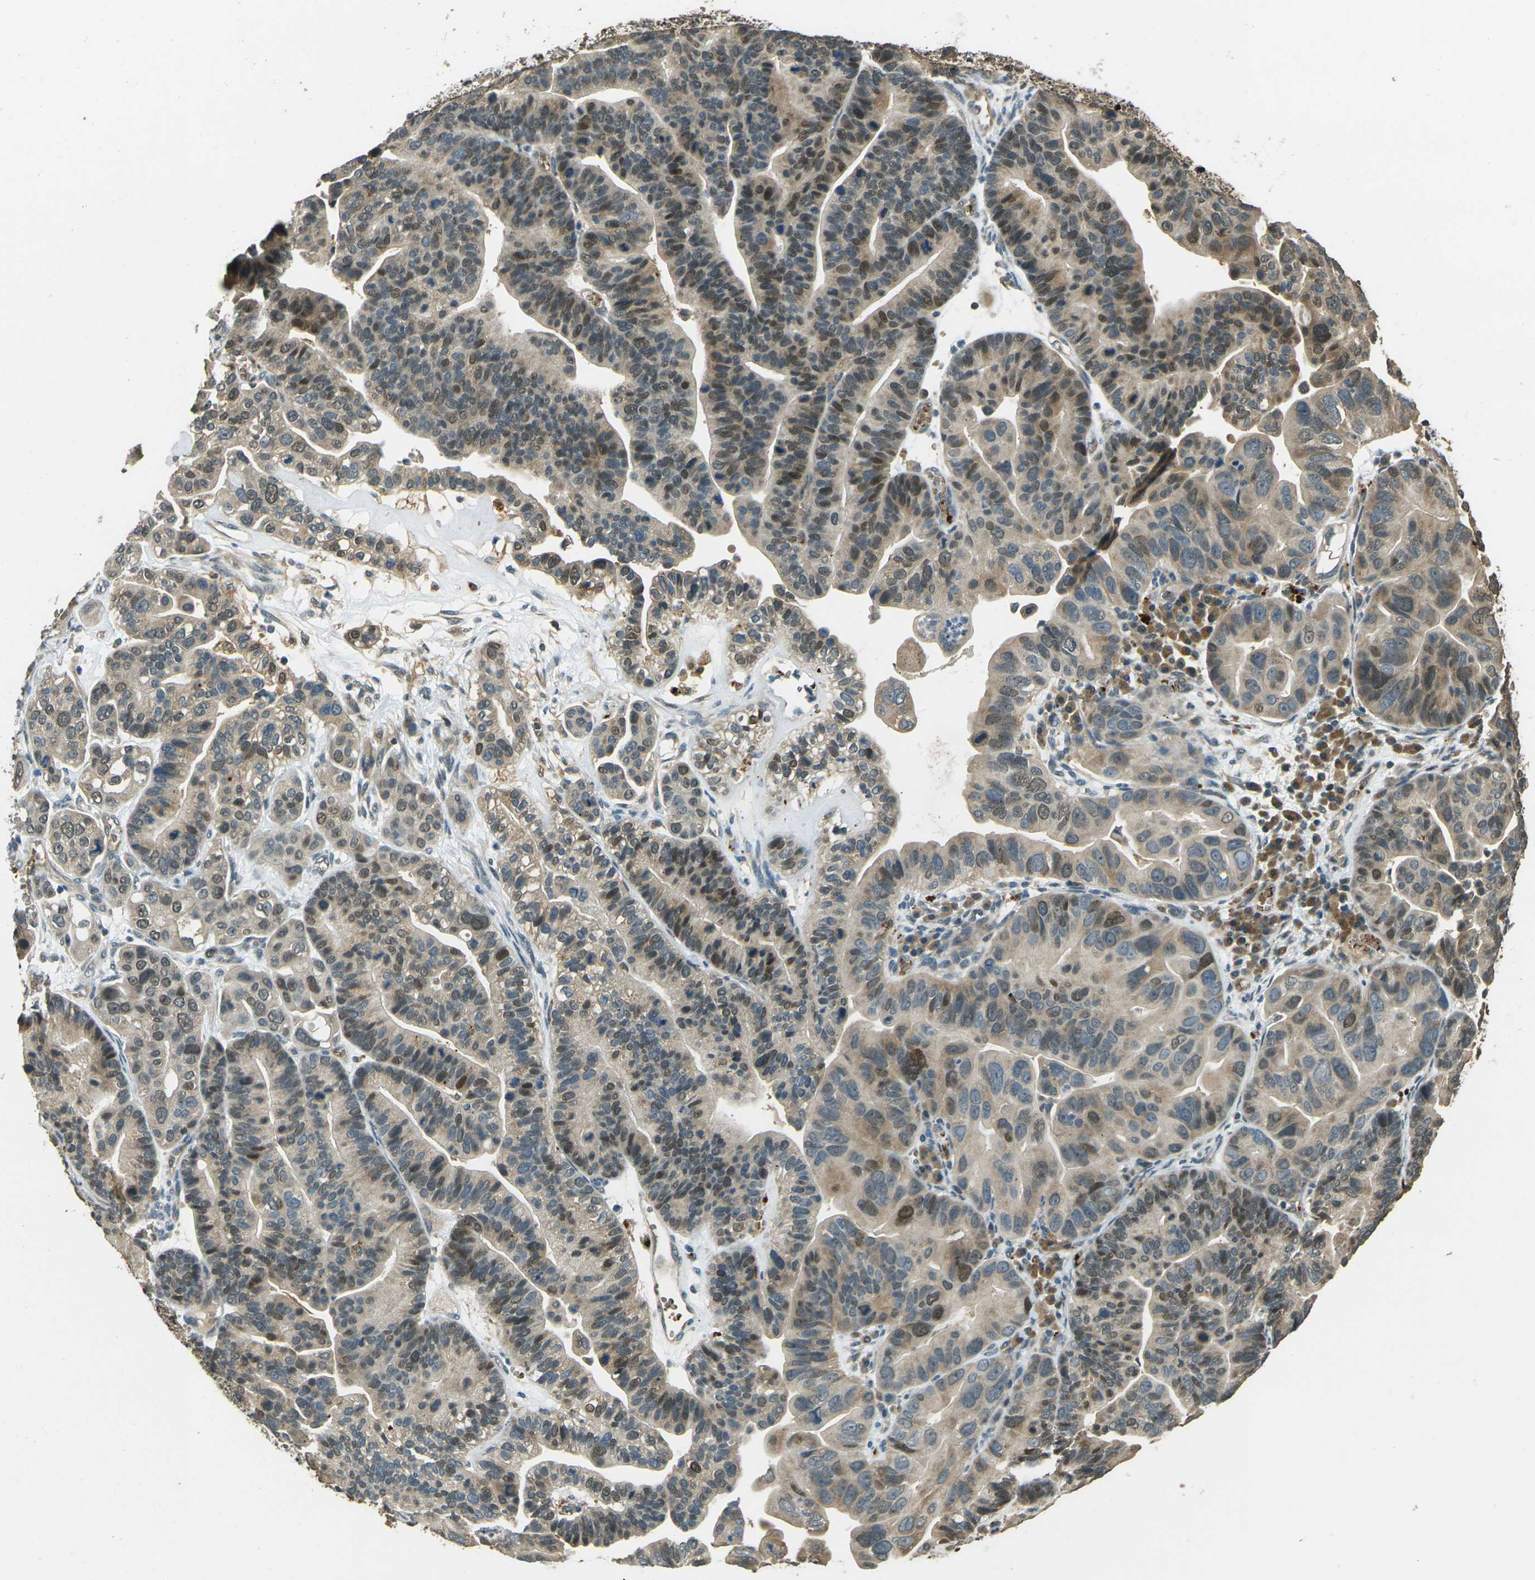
{"staining": {"intensity": "weak", "quantity": ">75%", "location": "cytoplasmic/membranous,nuclear"}, "tissue": "ovarian cancer", "cell_type": "Tumor cells", "image_type": "cancer", "snomed": [{"axis": "morphology", "description": "Cystadenocarcinoma, serous, NOS"}, {"axis": "topography", "description": "Ovary"}], "caption": "Protein expression analysis of ovarian cancer (serous cystadenocarcinoma) shows weak cytoplasmic/membranous and nuclear expression in approximately >75% of tumor cells. The protein is shown in brown color, while the nuclei are stained blue.", "gene": "TOR1A", "patient": {"sex": "female", "age": 56}}